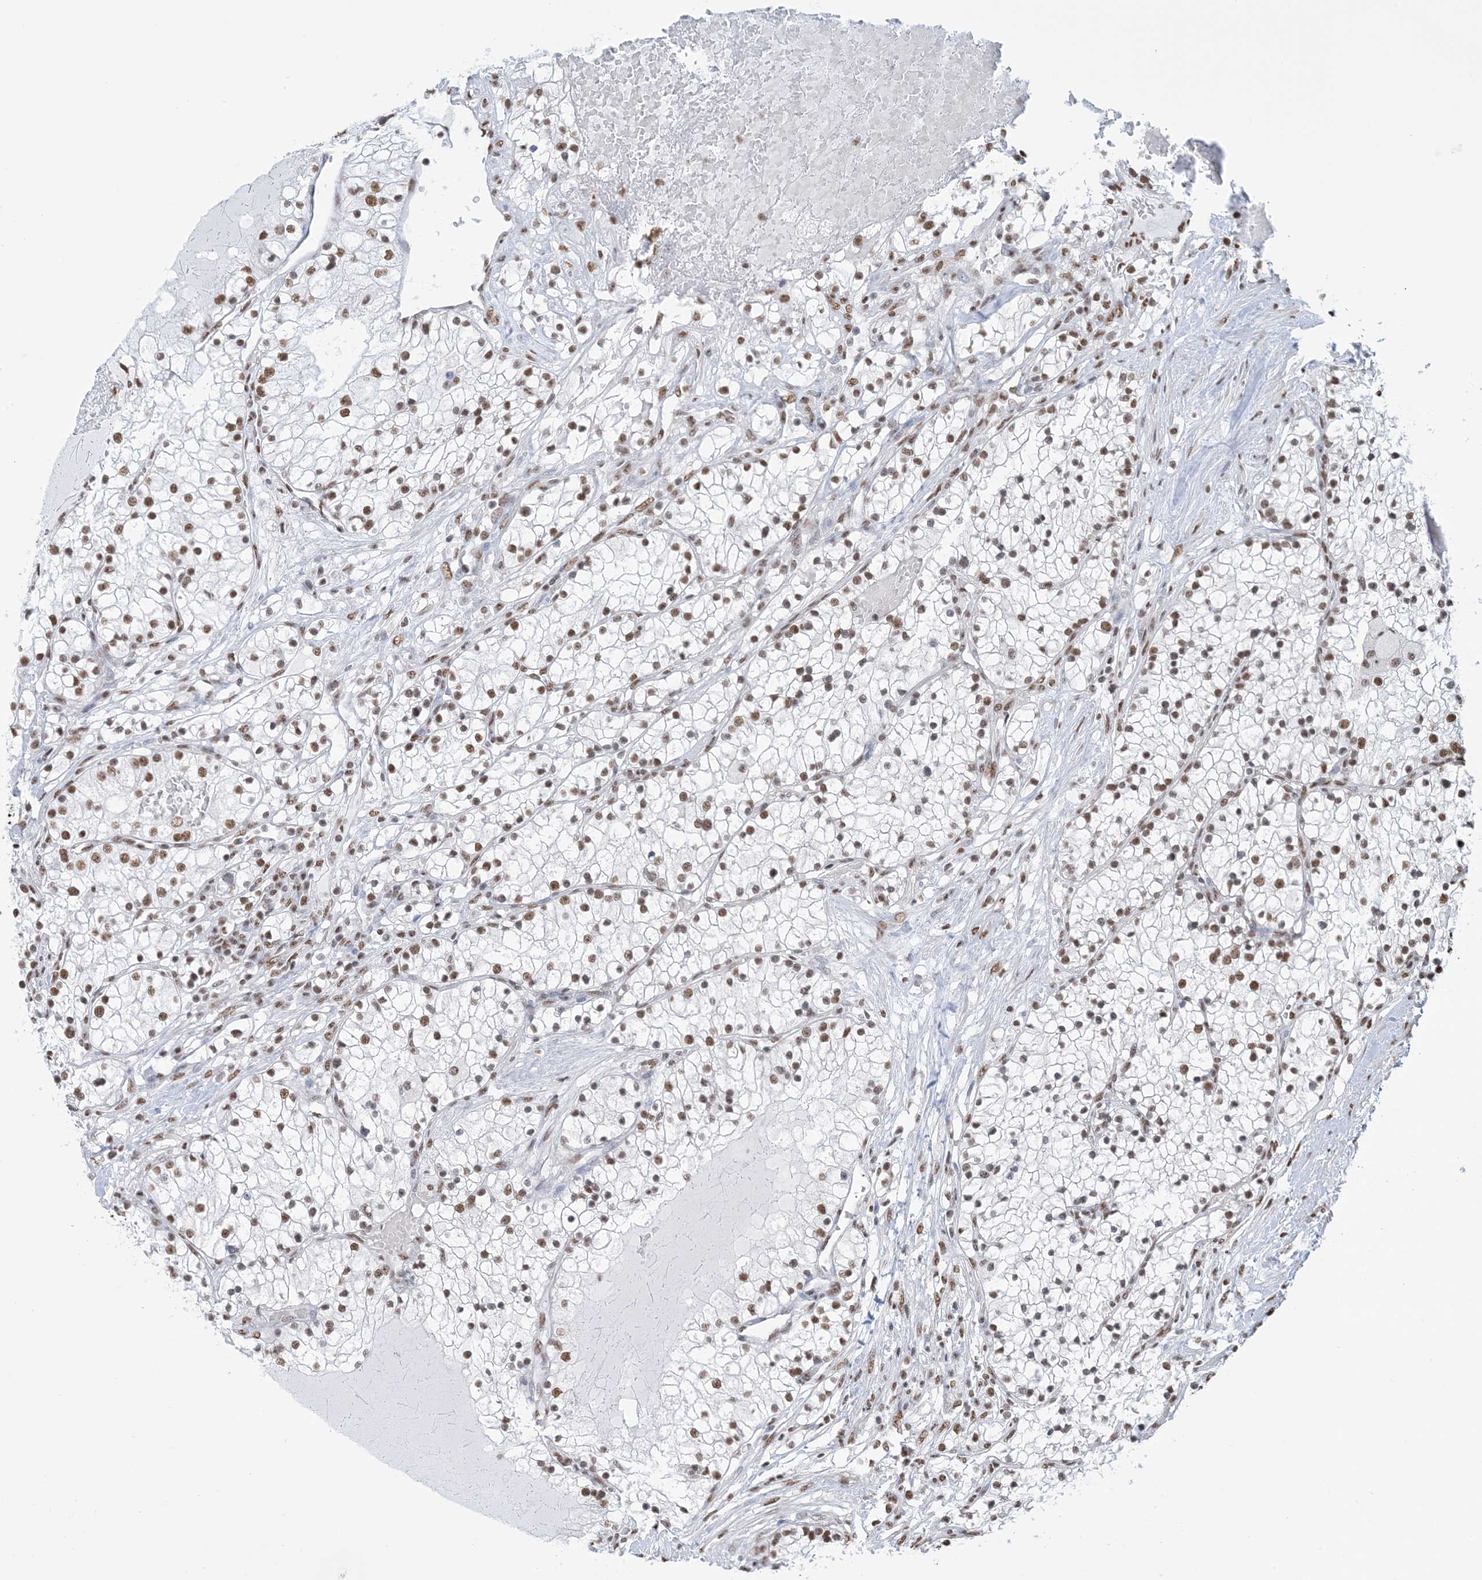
{"staining": {"intensity": "moderate", "quantity": ">75%", "location": "nuclear"}, "tissue": "renal cancer", "cell_type": "Tumor cells", "image_type": "cancer", "snomed": [{"axis": "morphology", "description": "Normal tissue, NOS"}, {"axis": "morphology", "description": "Adenocarcinoma, NOS"}, {"axis": "topography", "description": "Kidney"}], "caption": "Immunohistochemical staining of adenocarcinoma (renal) demonstrates medium levels of moderate nuclear expression in approximately >75% of tumor cells. The staining is performed using DAB brown chromogen to label protein expression. The nuclei are counter-stained blue using hematoxylin.", "gene": "ZNF792", "patient": {"sex": "male", "age": 68}}